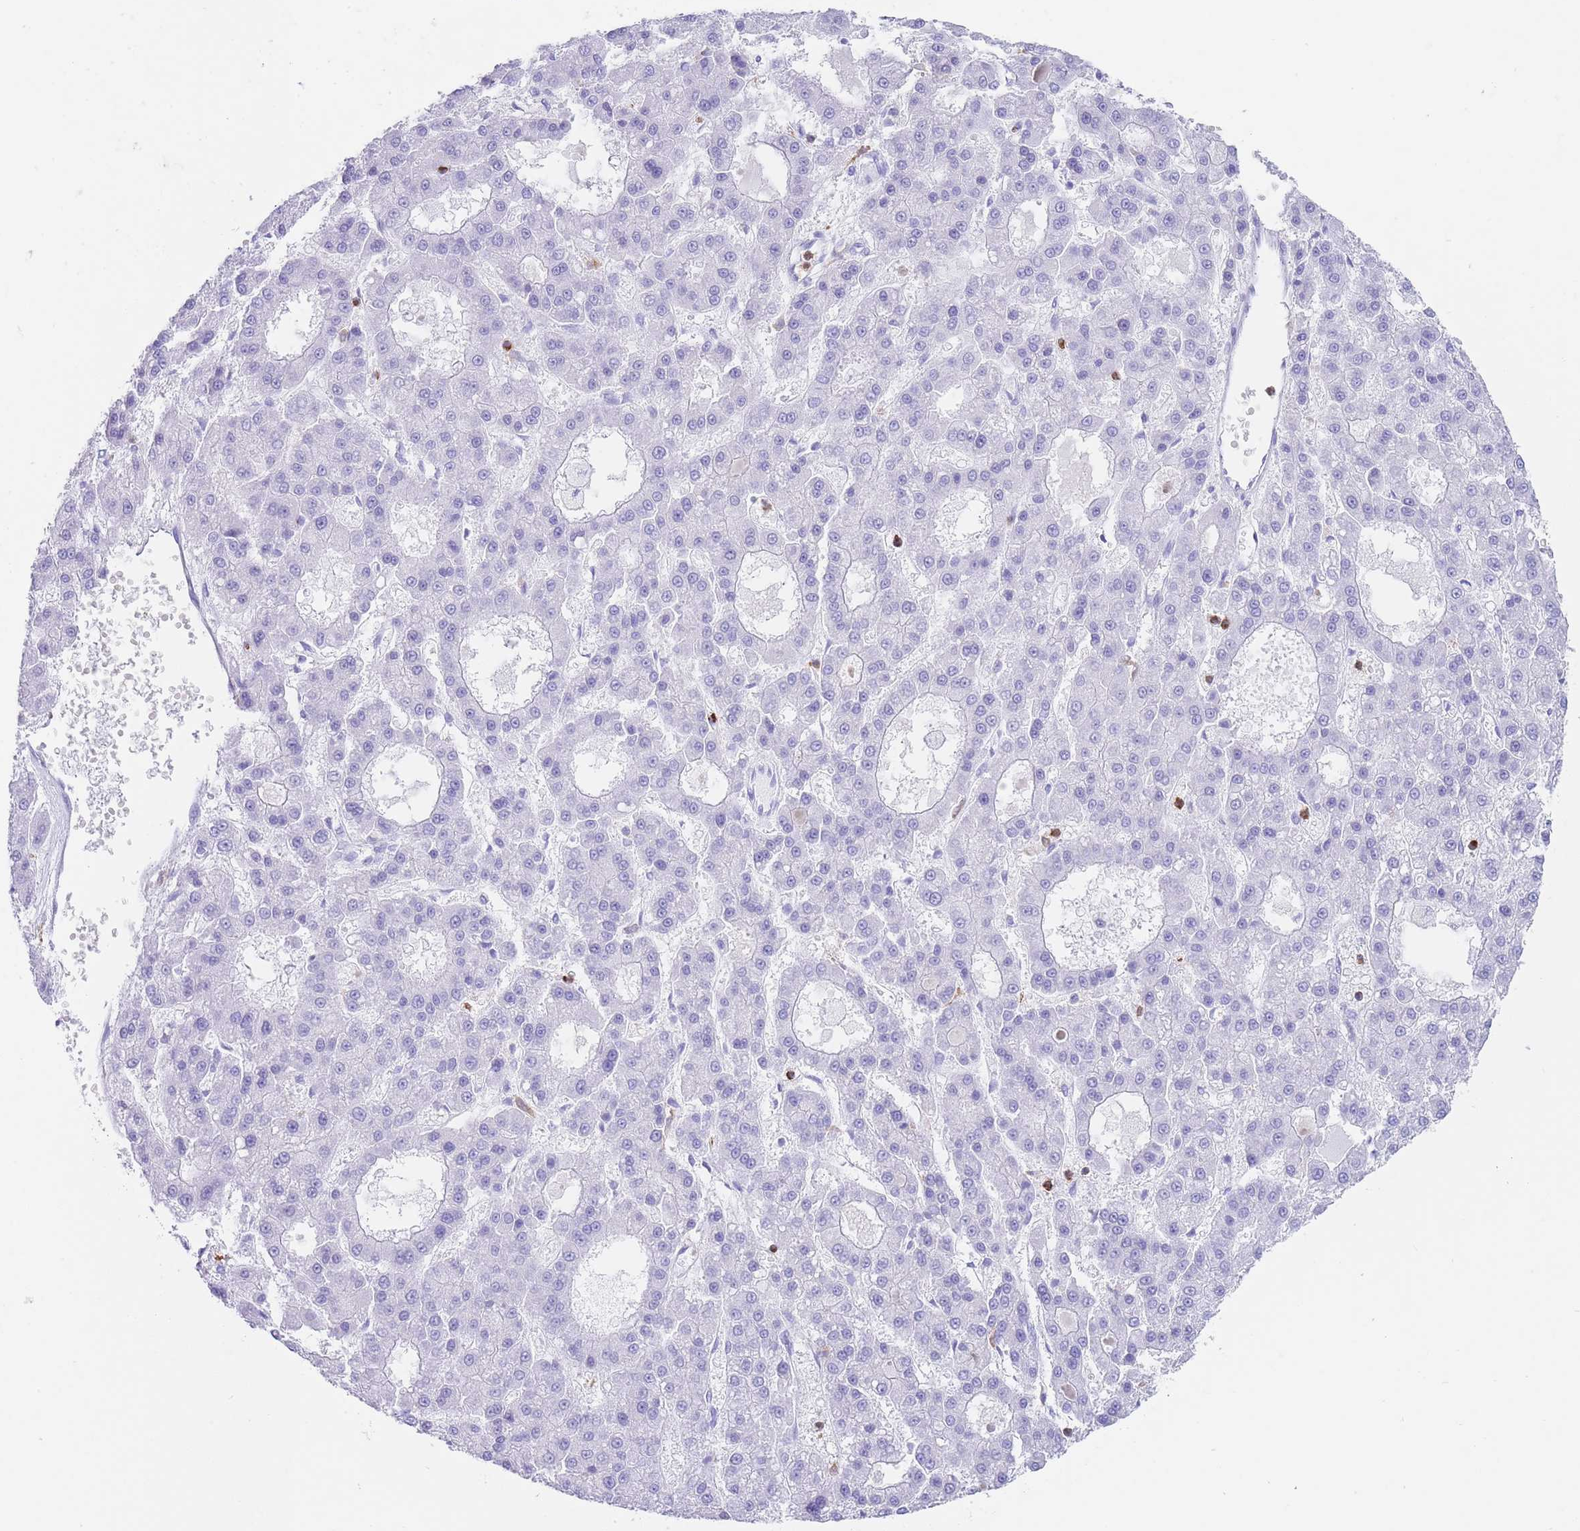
{"staining": {"intensity": "negative", "quantity": "none", "location": "none"}, "tissue": "liver cancer", "cell_type": "Tumor cells", "image_type": "cancer", "snomed": [{"axis": "morphology", "description": "Carcinoma, Hepatocellular, NOS"}, {"axis": "topography", "description": "Liver"}], "caption": "Immunohistochemical staining of human liver cancer (hepatocellular carcinoma) reveals no significant positivity in tumor cells.", "gene": "CORO1A", "patient": {"sex": "male", "age": 70}}